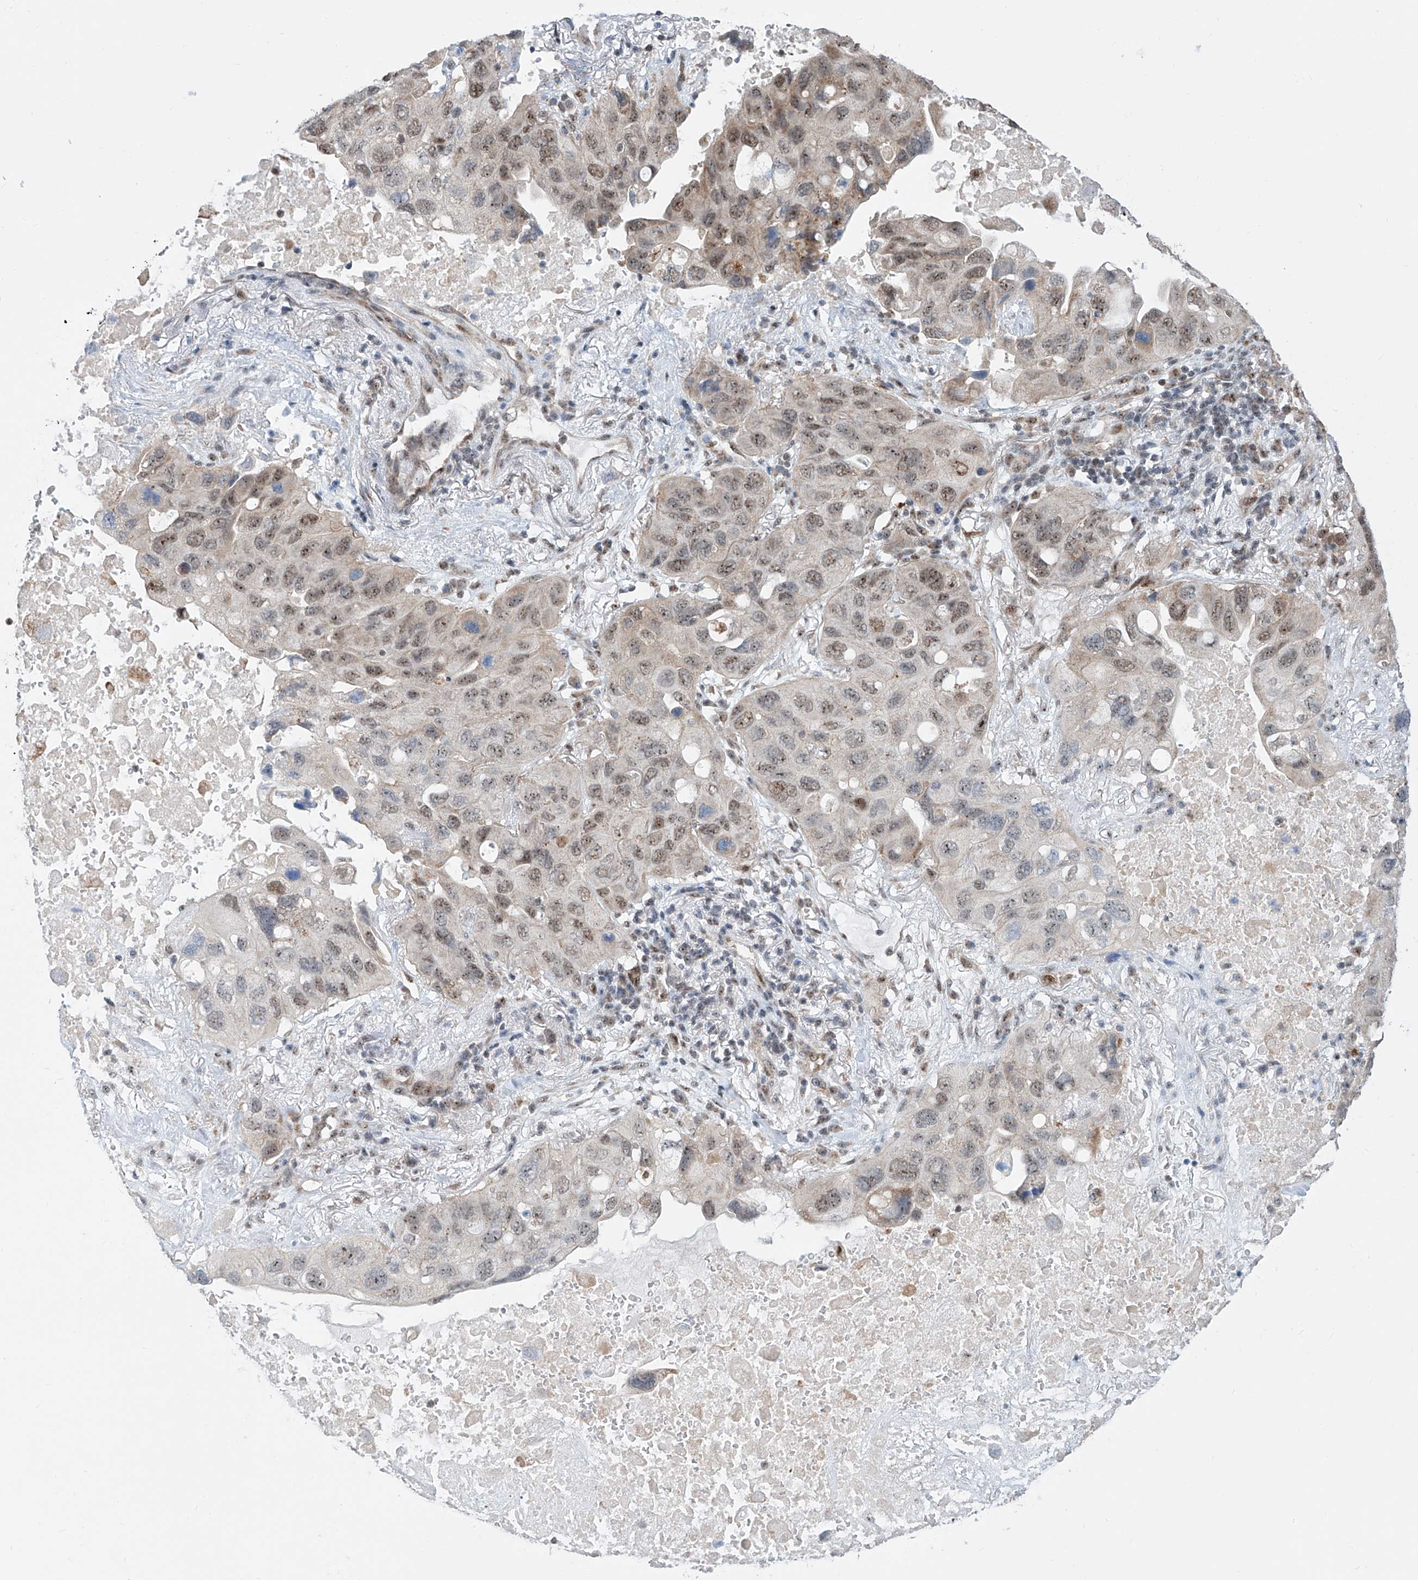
{"staining": {"intensity": "moderate", "quantity": "25%-75%", "location": "cytoplasmic/membranous,nuclear"}, "tissue": "lung cancer", "cell_type": "Tumor cells", "image_type": "cancer", "snomed": [{"axis": "morphology", "description": "Squamous cell carcinoma, NOS"}, {"axis": "topography", "description": "Lung"}], "caption": "A medium amount of moderate cytoplasmic/membranous and nuclear staining is appreciated in approximately 25%-75% of tumor cells in lung cancer (squamous cell carcinoma) tissue. Nuclei are stained in blue.", "gene": "SDE2", "patient": {"sex": "female", "age": 73}}